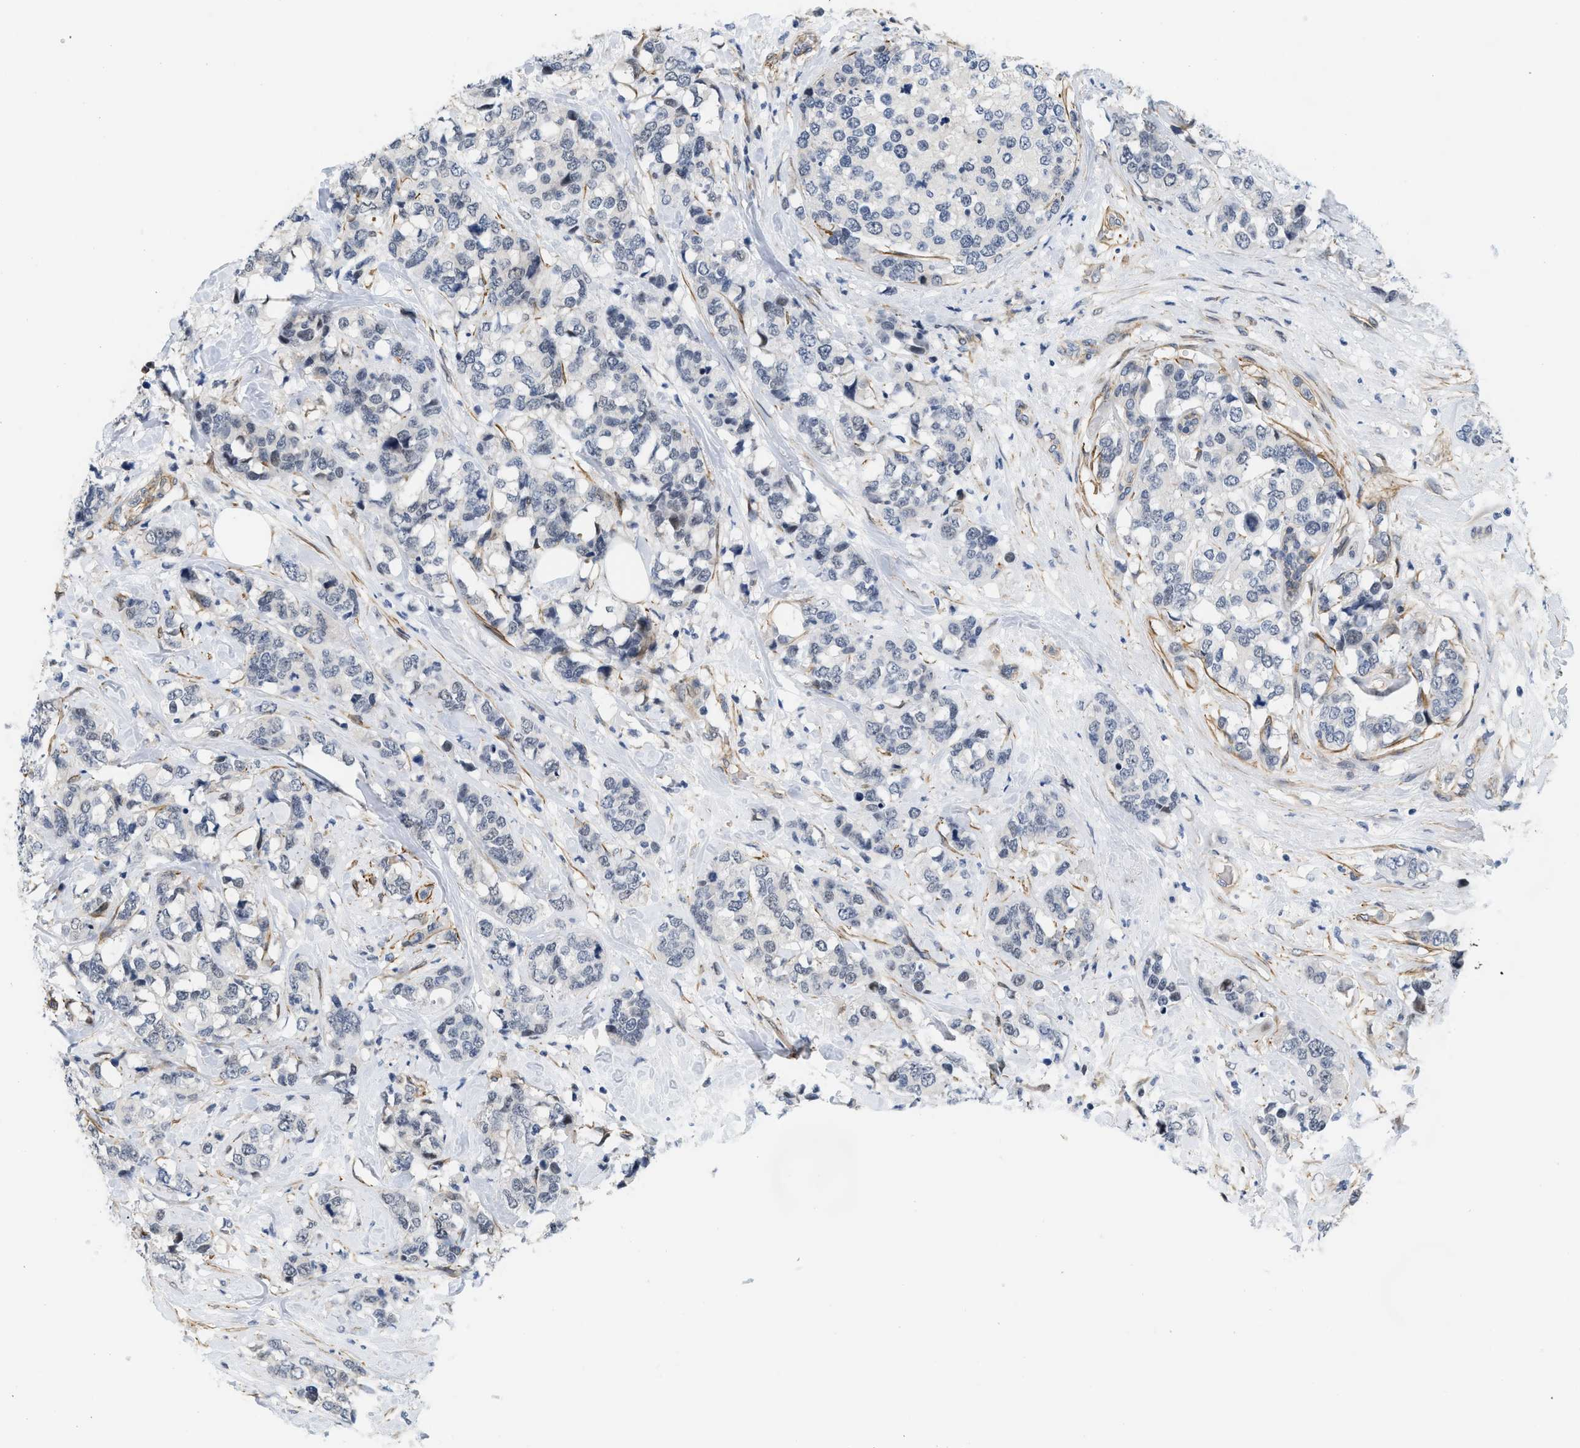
{"staining": {"intensity": "negative", "quantity": "none", "location": "none"}, "tissue": "breast cancer", "cell_type": "Tumor cells", "image_type": "cancer", "snomed": [{"axis": "morphology", "description": "Lobular carcinoma"}, {"axis": "topography", "description": "Breast"}], "caption": "Immunohistochemistry of breast cancer (lobular carcinoma) displays no positivity in tumor cells.", "gene": "GPRASP2", "patient": {"sex": "female", "age": 59}}